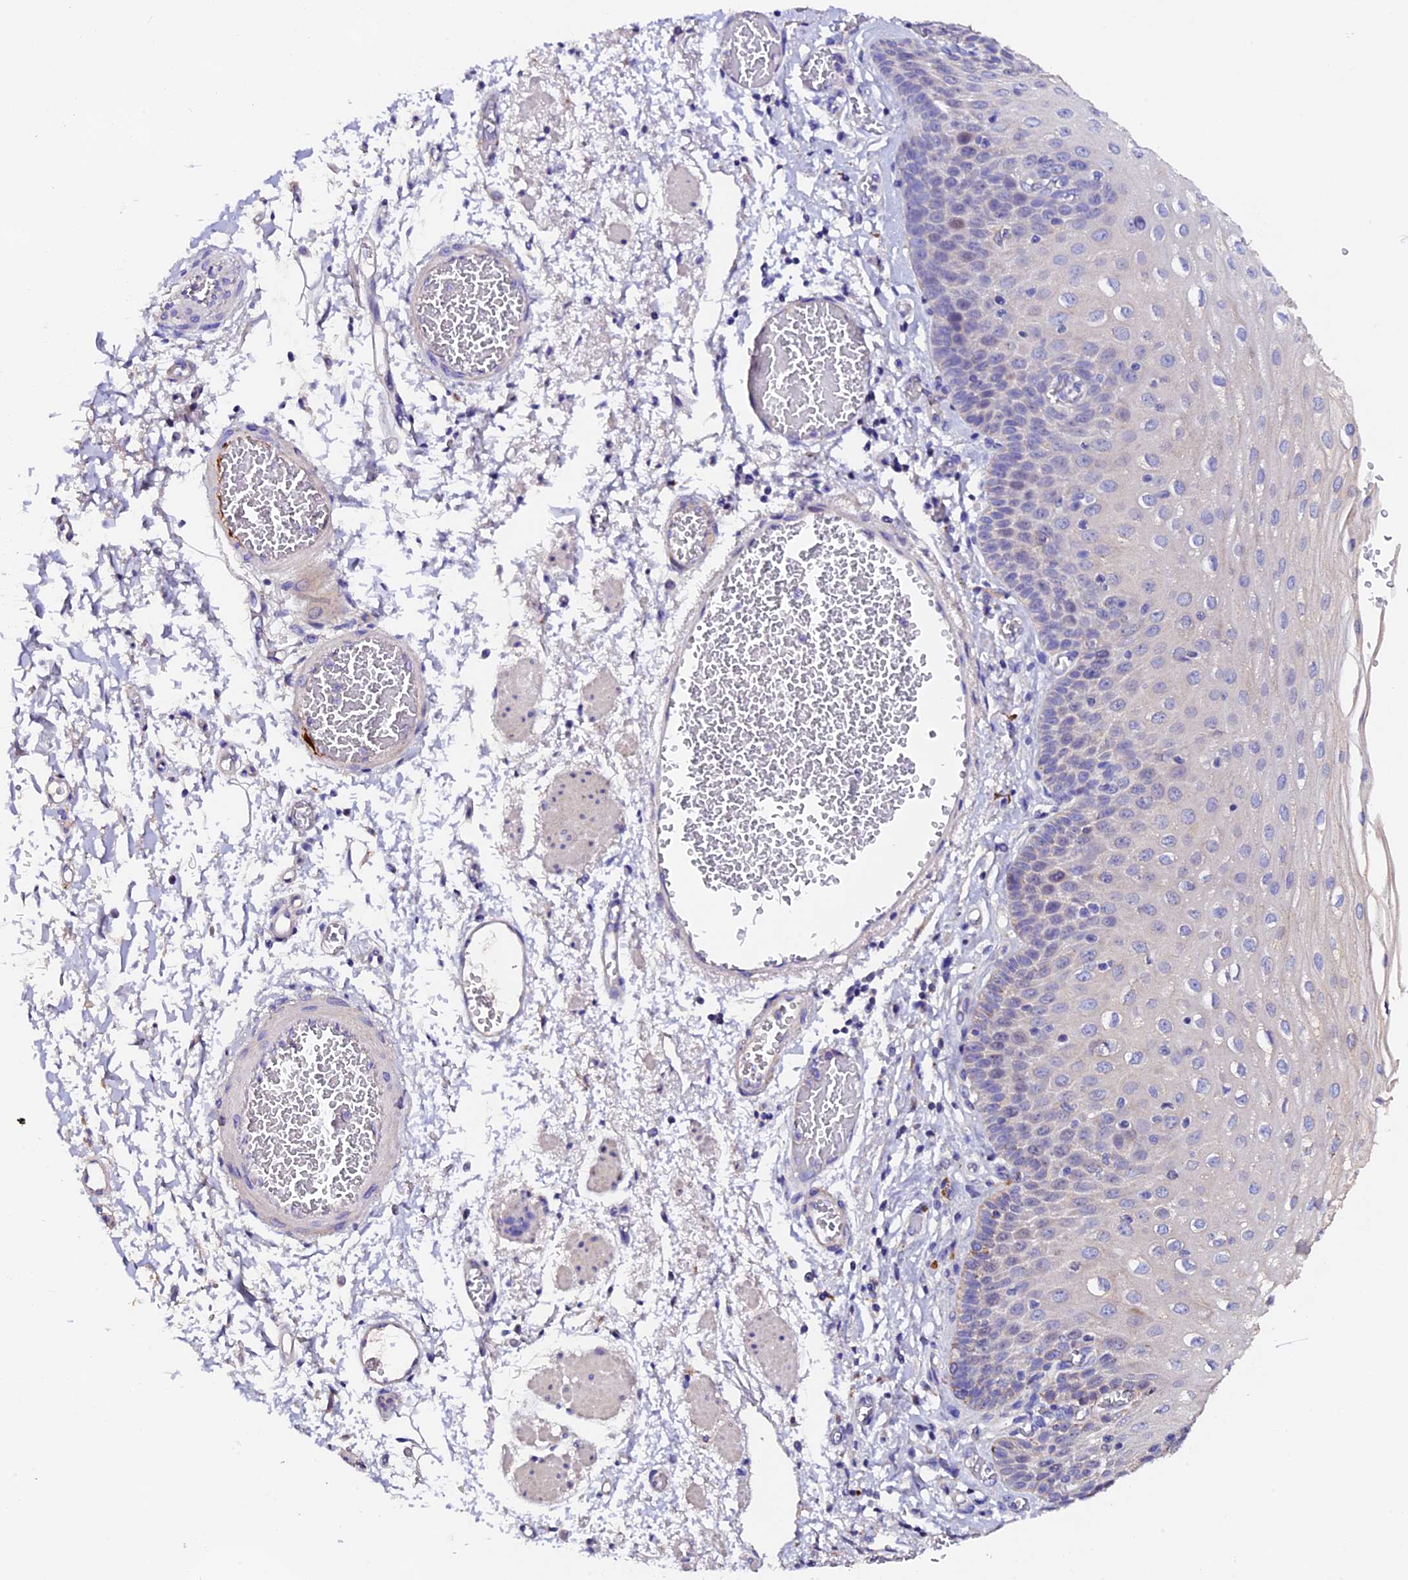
{"staining": {"intensity": "weak", "quantity": "<25%", "location": "cytoplasmic/membranous"}, "tissue": "esophagus", "cell_type": "Squamous epithelial cells", "image_type": "normal", "snomed": [{"axis": "morphology", "description": "Normal tissue, NOS"}, {"axis": "topography", "description": "Esophagus"}], "caption": "Immunohistochemistry (IHC) micrograph of unremarkable esophagus: human esophagus stained with DAB (3,3'-diaminobenzidine) shows no significant protein expression in squamous epithelial cells.", "gene": "FBXW9", "patient": {"sex": "male", "age": 81}}